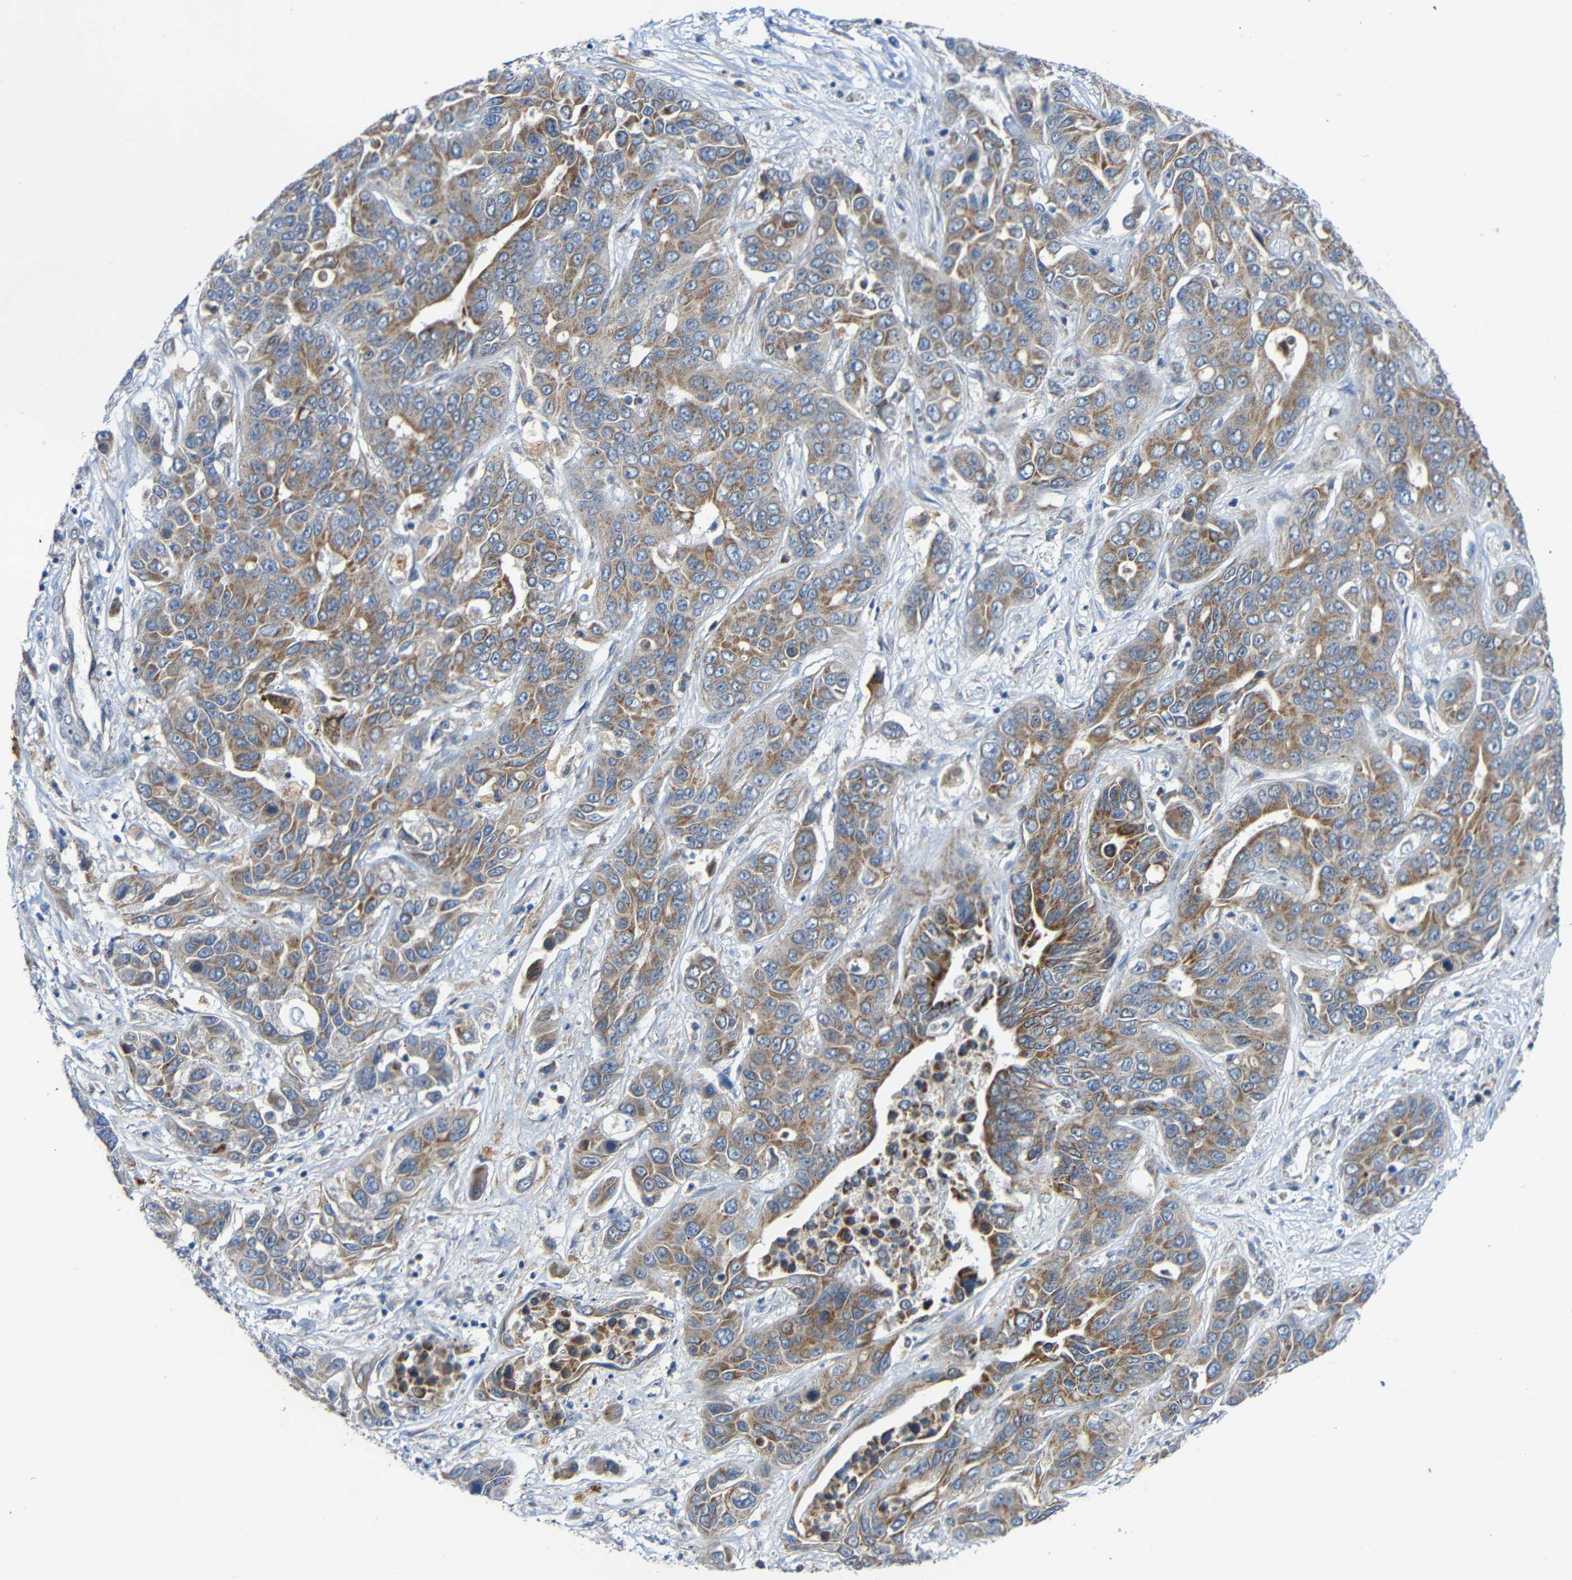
{"staining": {"intensity": "moderate", "quantity": "25%-75%", "location": "cytoplasmic/membranous"}, "tissue": "liver cancer", "cell_type": "Tumor cells", "image_type": "cancer", "snomed": [{"axis": "morphology", "description": "Cholangiocarcinoma"}, {"axis": "topography", "description": "Liver"}], "caption": "Human liver cancer stained with a brown dye demonstrates moderate cytoplasmic/membranous positive expression in about 25%-75% of tumor cells.", "gene": "TMEM25", "patient": {"sex": "female", "age": 52}}